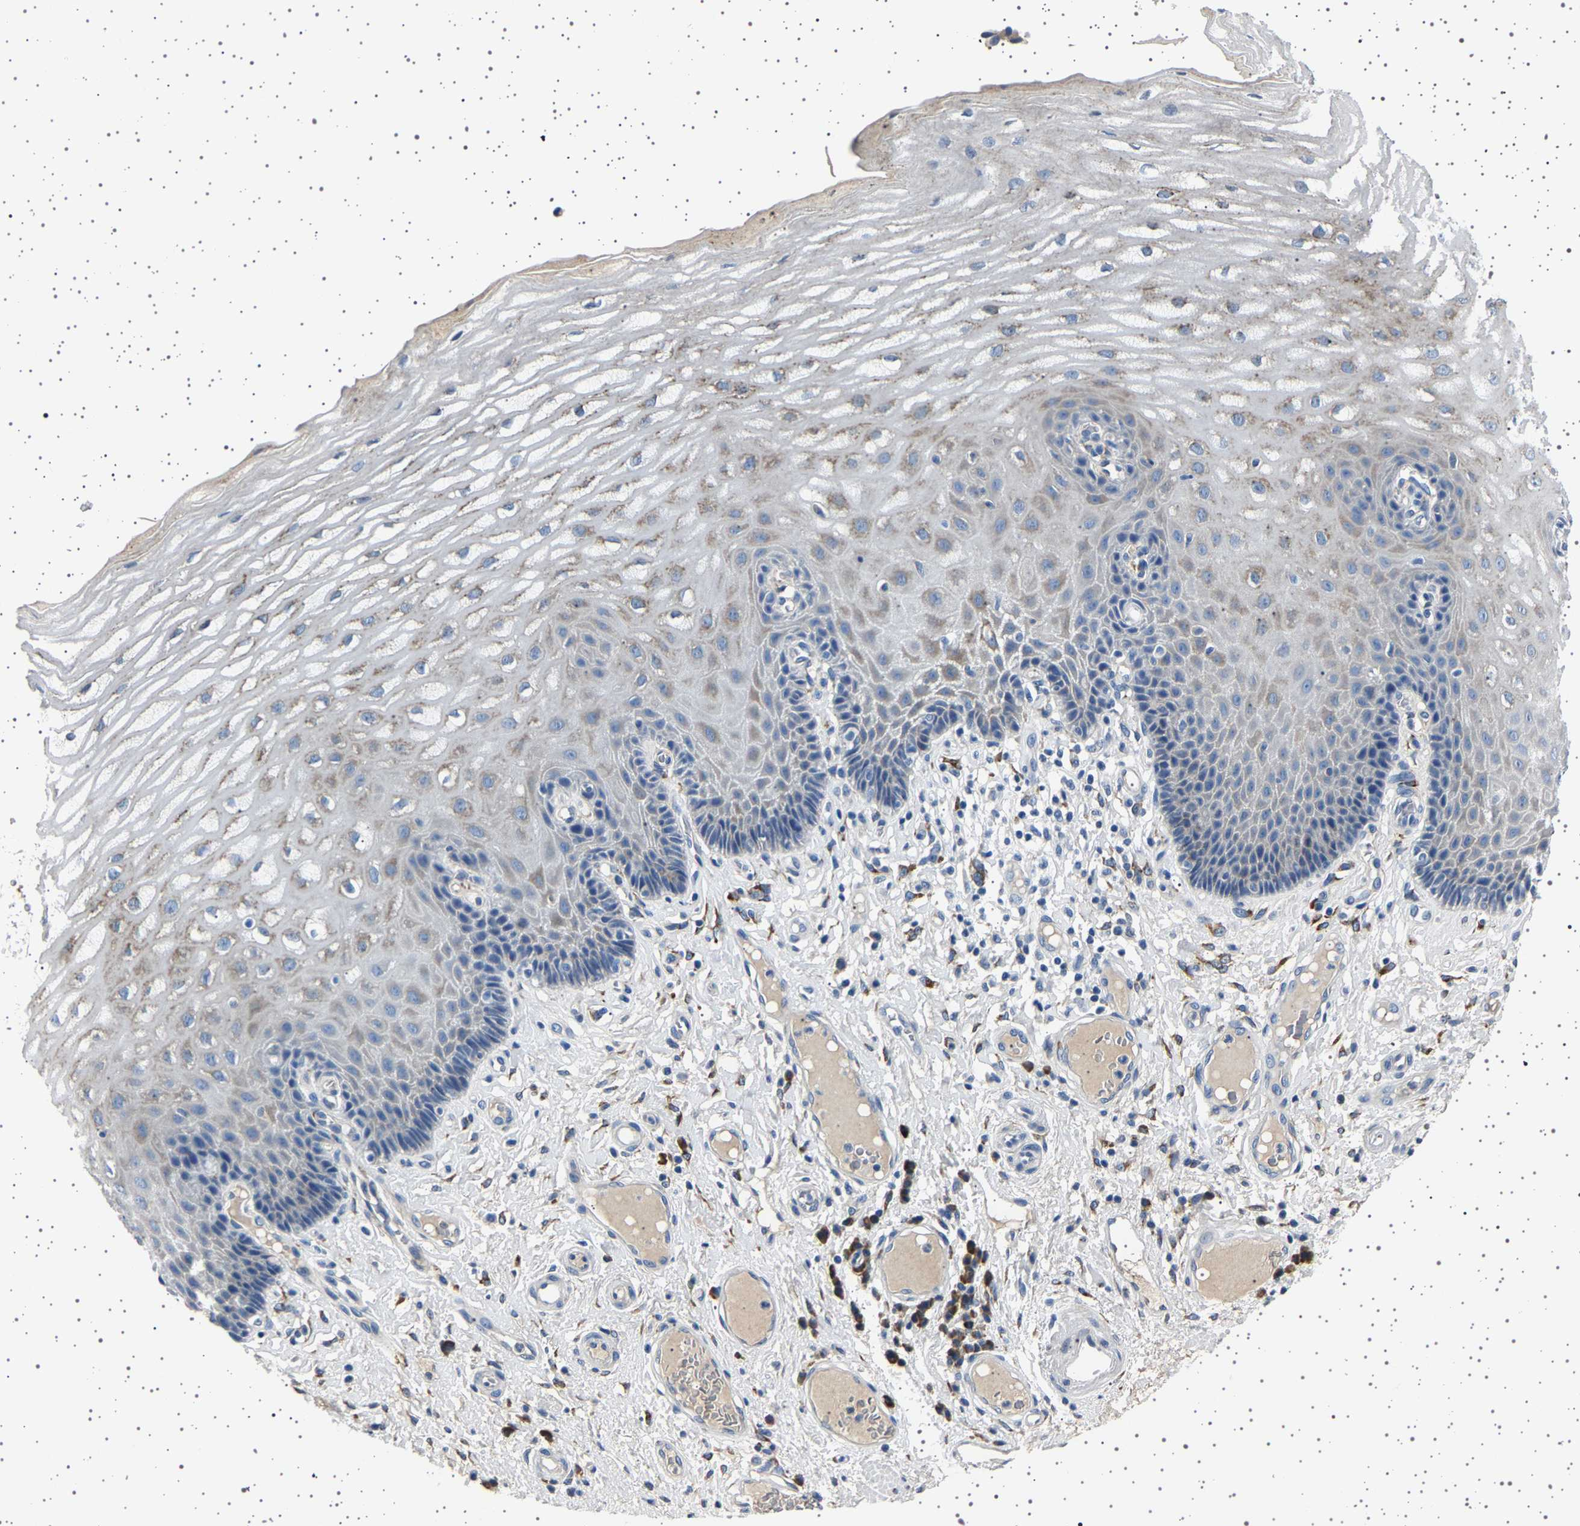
{"staining": {"intensity": "weak", "quantity": "<25%", "location": "cytoplasmic/membranous"}, "tissue": "esophagus", "cell_type": "Squamous epithelial cells", "image_type": "normal", "snomed": [{"axis": "morphology", "description": "Normal tissue, NOS"}, {"axis": "topography", "description": "Esophagus"}], "caption": "A histopathology image of esophagus stained for a protein reveals no brown staining in squamous epithelial cells. (Immunohistochemistry (ihc), brightfield microscopy, high magnification).", "gene": "FTCD", "patient": {"sex": "male", "age": 54}}